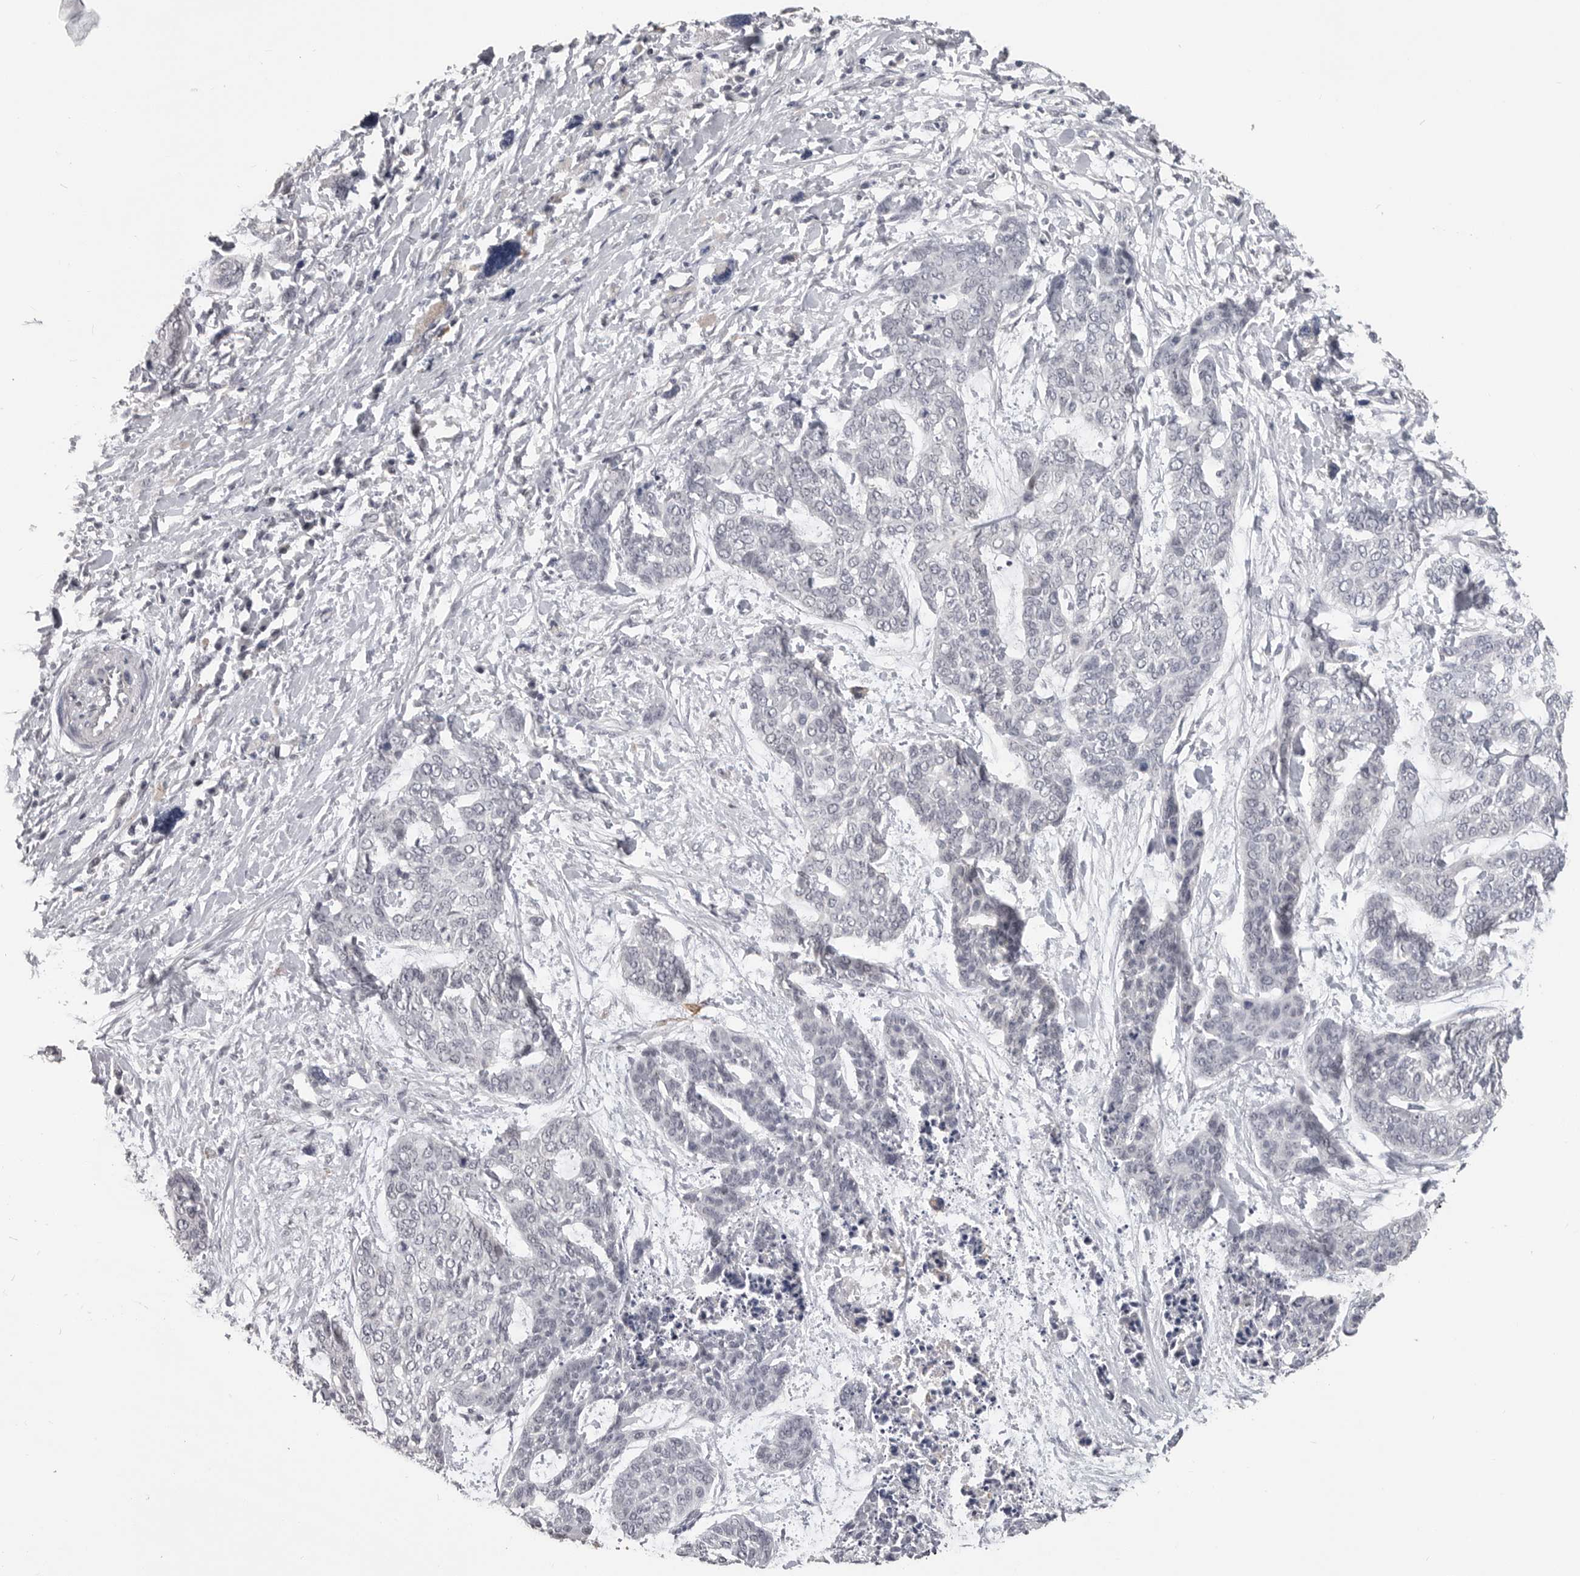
{"staining": {"intensity": "negative", "quantity": "none", "location": "none"}, "tissue": "skin cancer", "cell_type": "Tumor cells", "image_type": "cancer", "snomed": [{"axis": "morphology", "description": "Basal cell carcinoma"}, {"axis": "topography", "description": "Skin"}], "caption": "This is an immunohistochemistry (IHC) photomicrograph of skin basal cell carcinoma. There is no staining in tumor cells.", "gene": "PLEKHF1", "patient": {"sex": "female", "age": 64}}